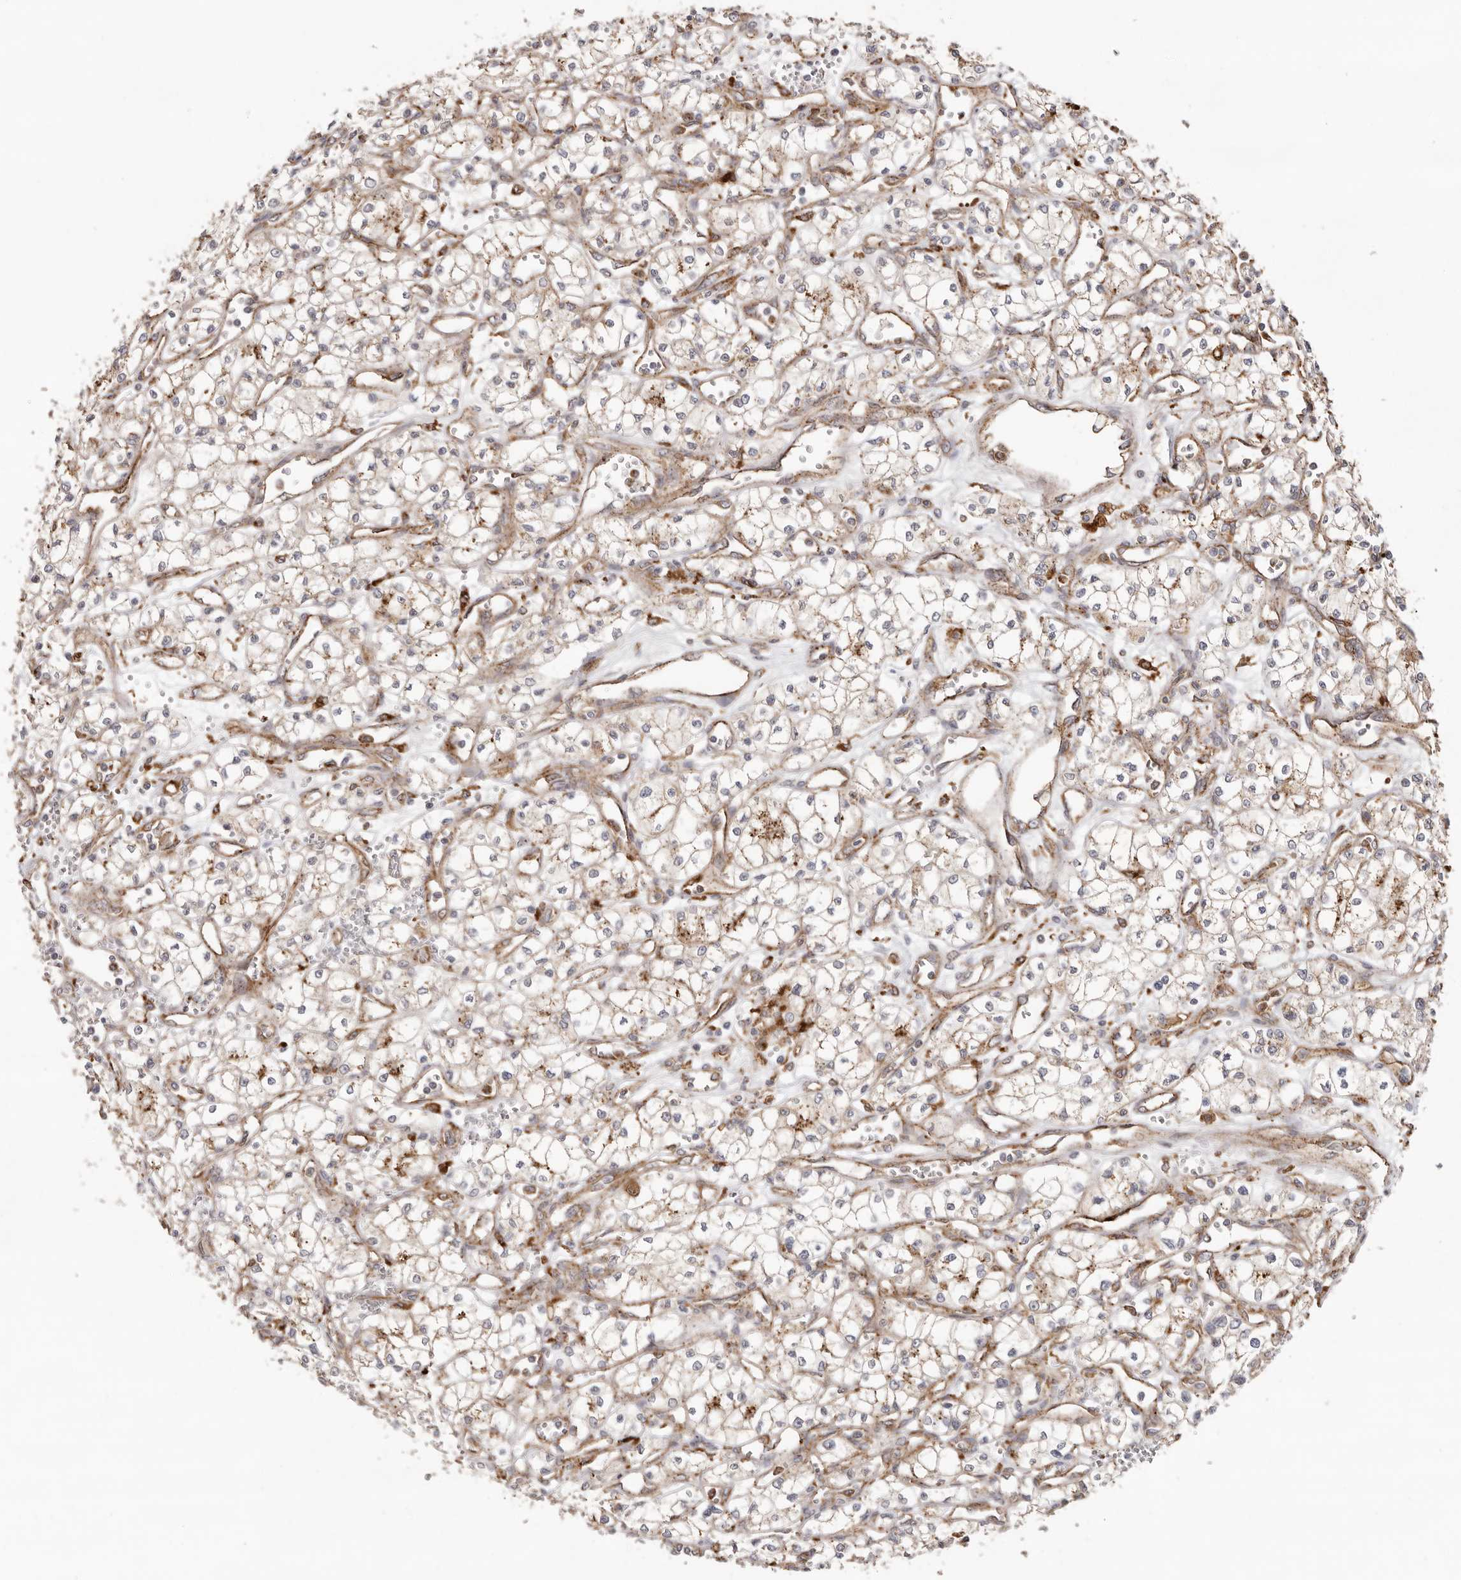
{"staining": {"intensity": "moderate", "quantity": "25%-75%", "location": "cytoplasmic/membranous"}, "tissue": "renal cancer", "cell_type": "Tumor cells", "image_type": "cancer", "snomed": [{"axis": "morphology", "description": "Adenocarcinoma, NOS"}, {"axis": "topography", "description": "Kidney"}], "caption": "This histopathology image shows IHC staining of human renal cancer (adenocarcinoma), with medium moderate cytoplasmic/membranous positivity in approximately 25%-75% of tumor cells.", "gene": "GRN", "patient": {"sex": "male", "age": 59}}